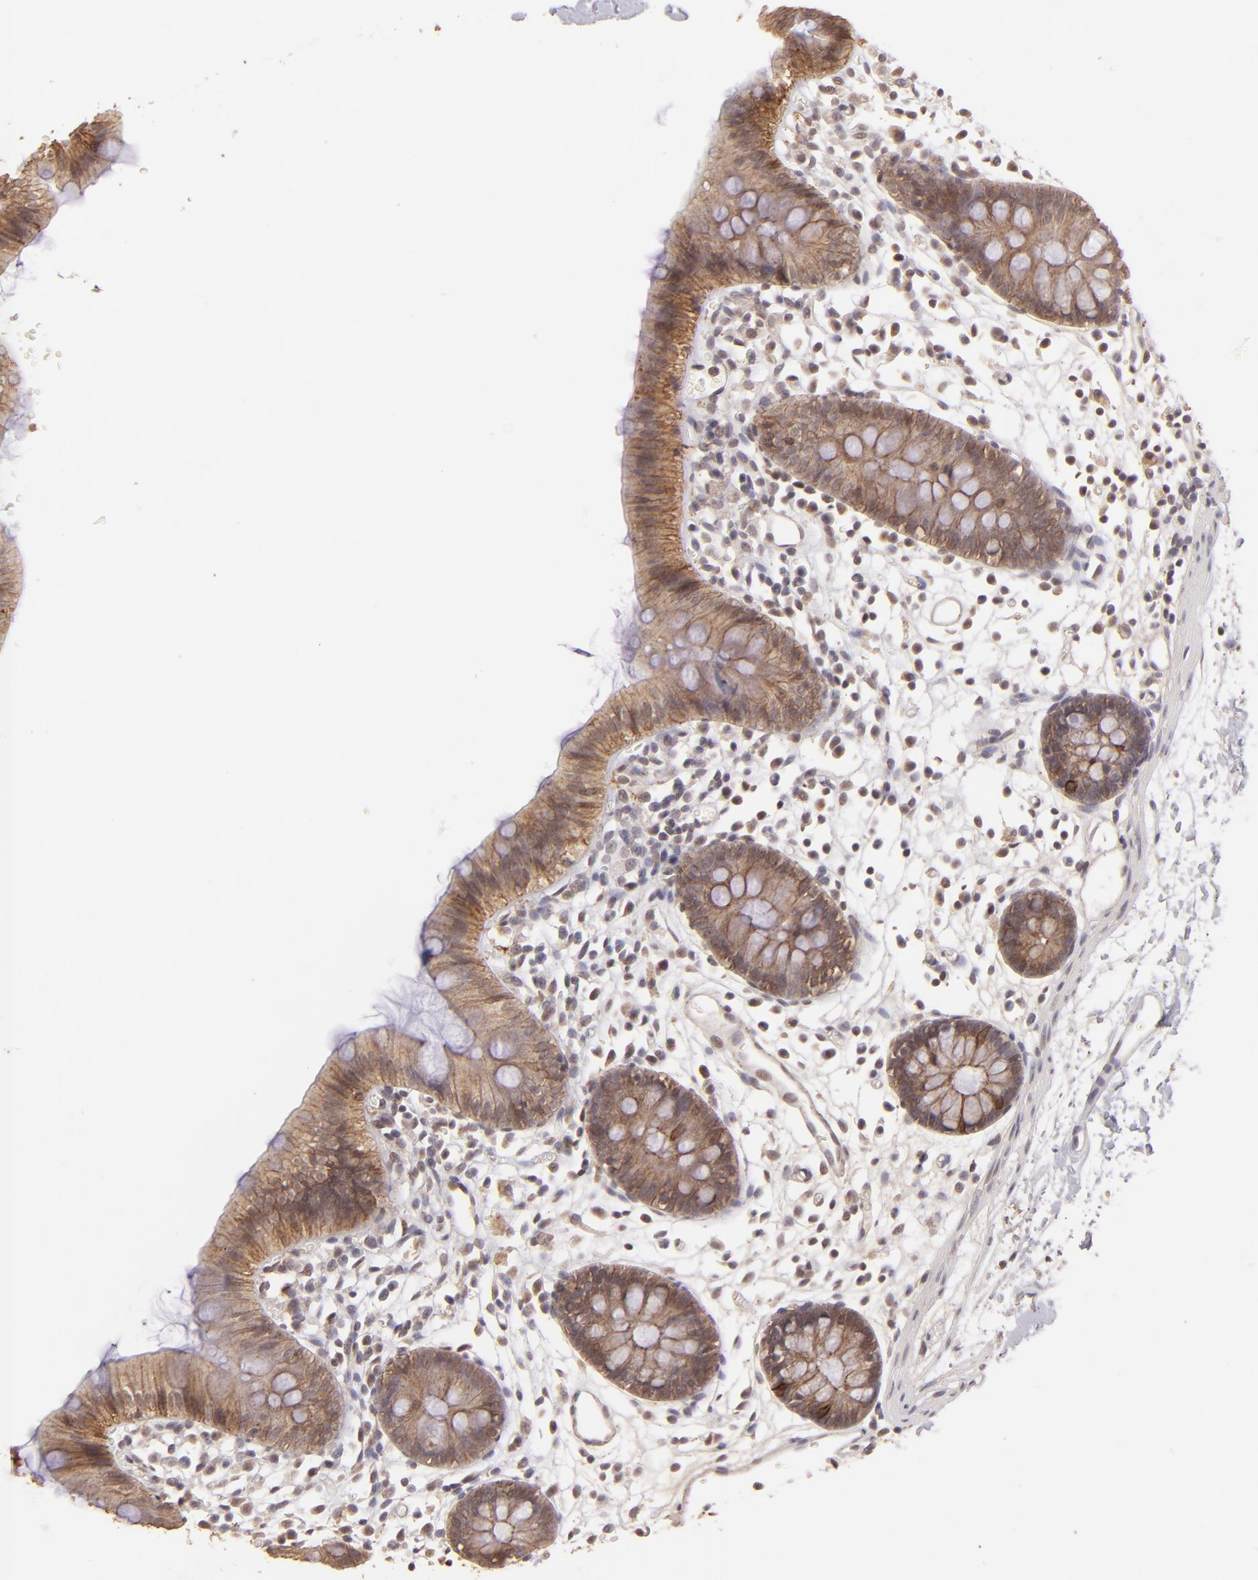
{"staining": {"intensity": "negative", "quantity": "none", "location": "none"}, "tissue": "colon", "cell_type": "Endothelial cells", "image_type": "normal", "snomed": [{"axis": "morphology", "description": "Normal tissue, NOS"}, {"axis": "topography", "description": "Colon"}], "caption": "IHC image of benign human colon stained for a protein (brown), which shows no expression in endothelial cells. (IHC, brightfield microscopy, high magnification).", "gene": "CLDN1", "patient": {"sex": "male", "age": 14}}